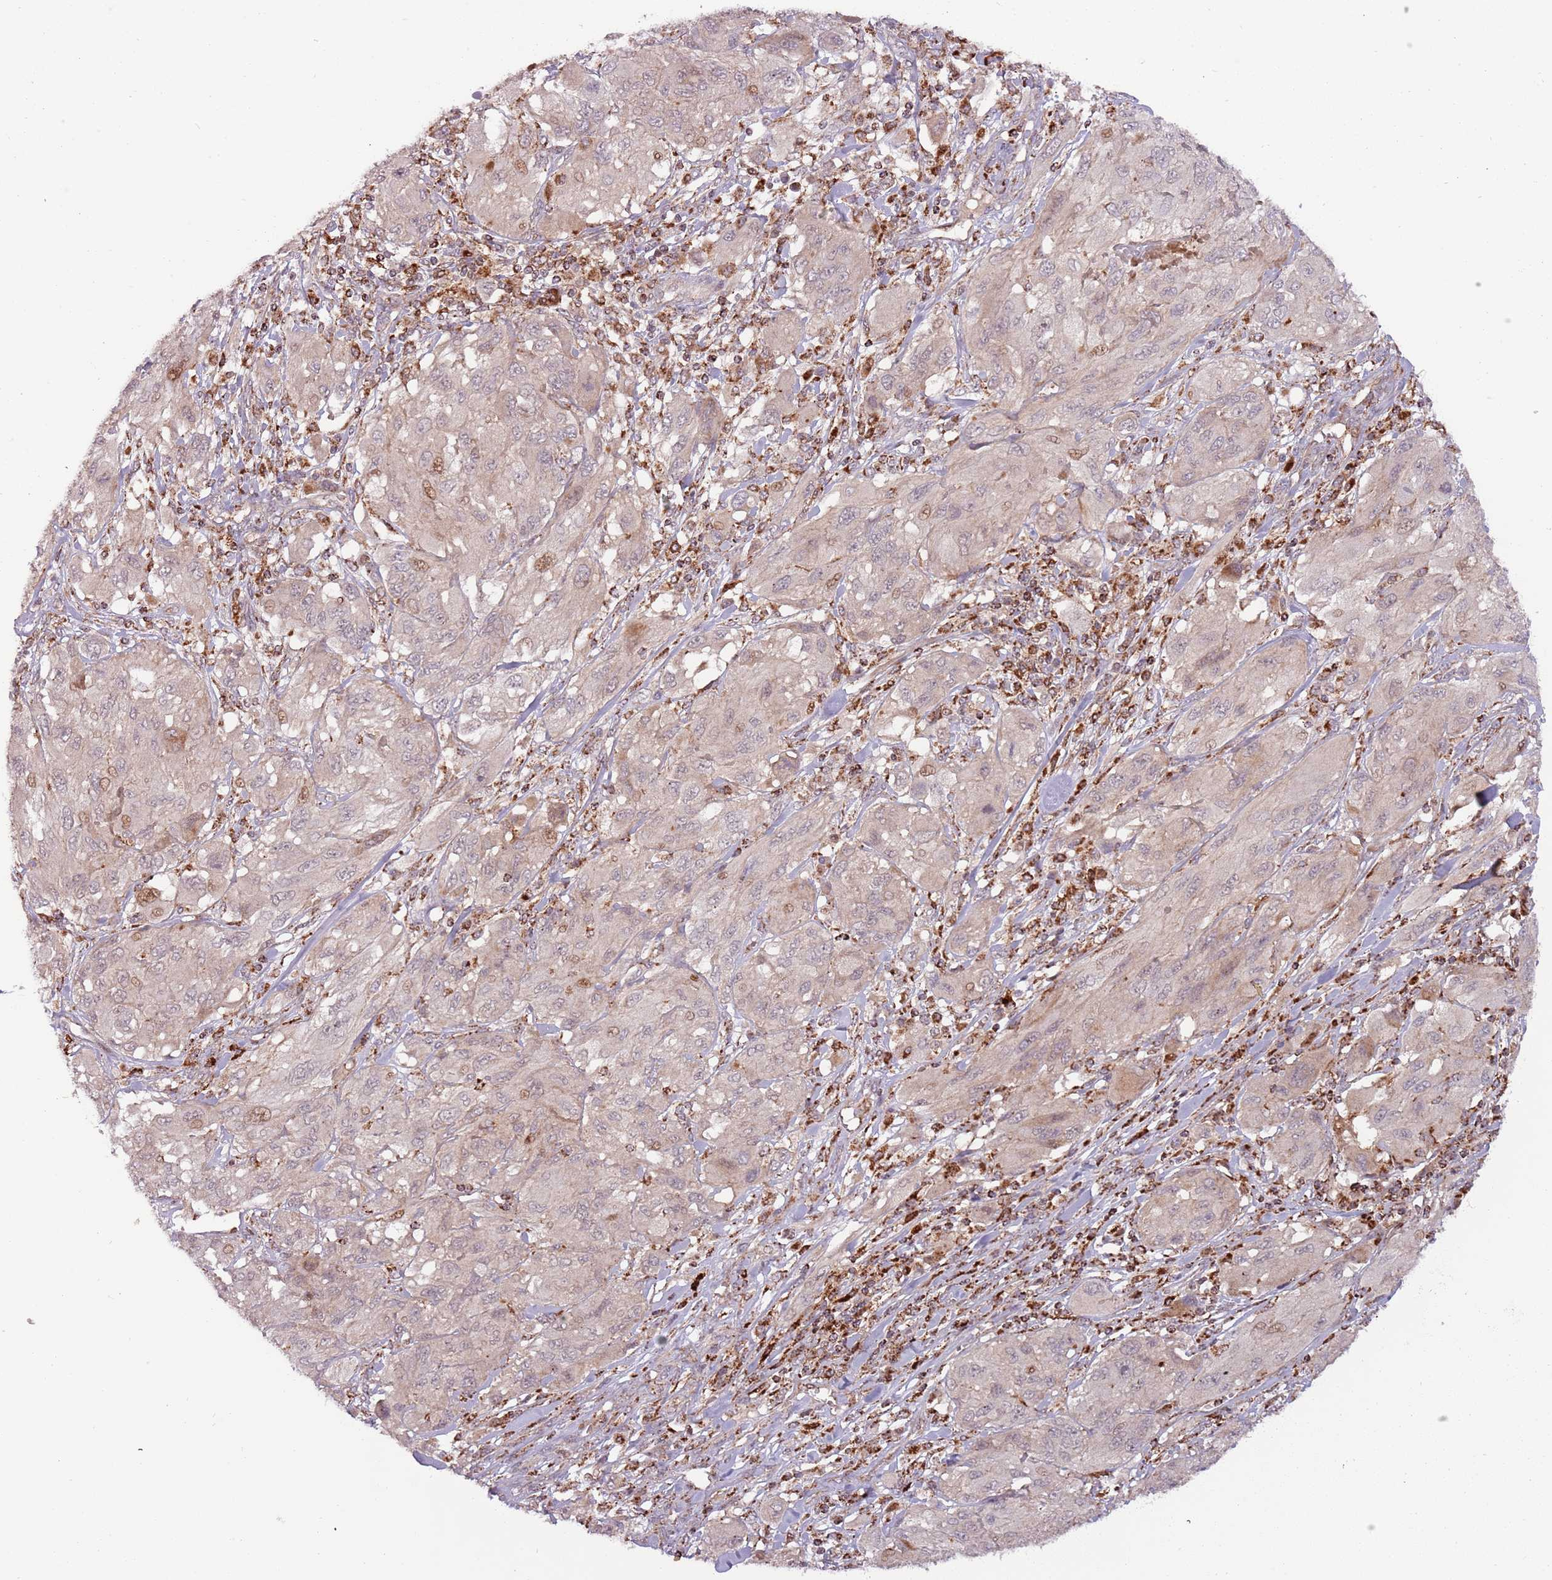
{"staining": {"intensity": "weak", "quantity": ">75%", "location": "cytoplasmic/membranous"}, "tissue": "melanoma", "cell_type": "Tumor cells", "image_type": "cancer", "snomed": [{"axis": "morphology", "description": "Malignant melanoma, NOS"}, {"axis": "topography", "description": "Skin"}], "caption": "Immunohistochemistry (DAB (3,3'-diaminobenzidine)) staining of human melanoma displays weak cytoplasmic/membranous protein expression in about >75% of tumor cells. (DAB IHC with brightfield microscopy, high magnification).", "gene": "ULK3", "patient": {"sex": "female", "age": 91}}